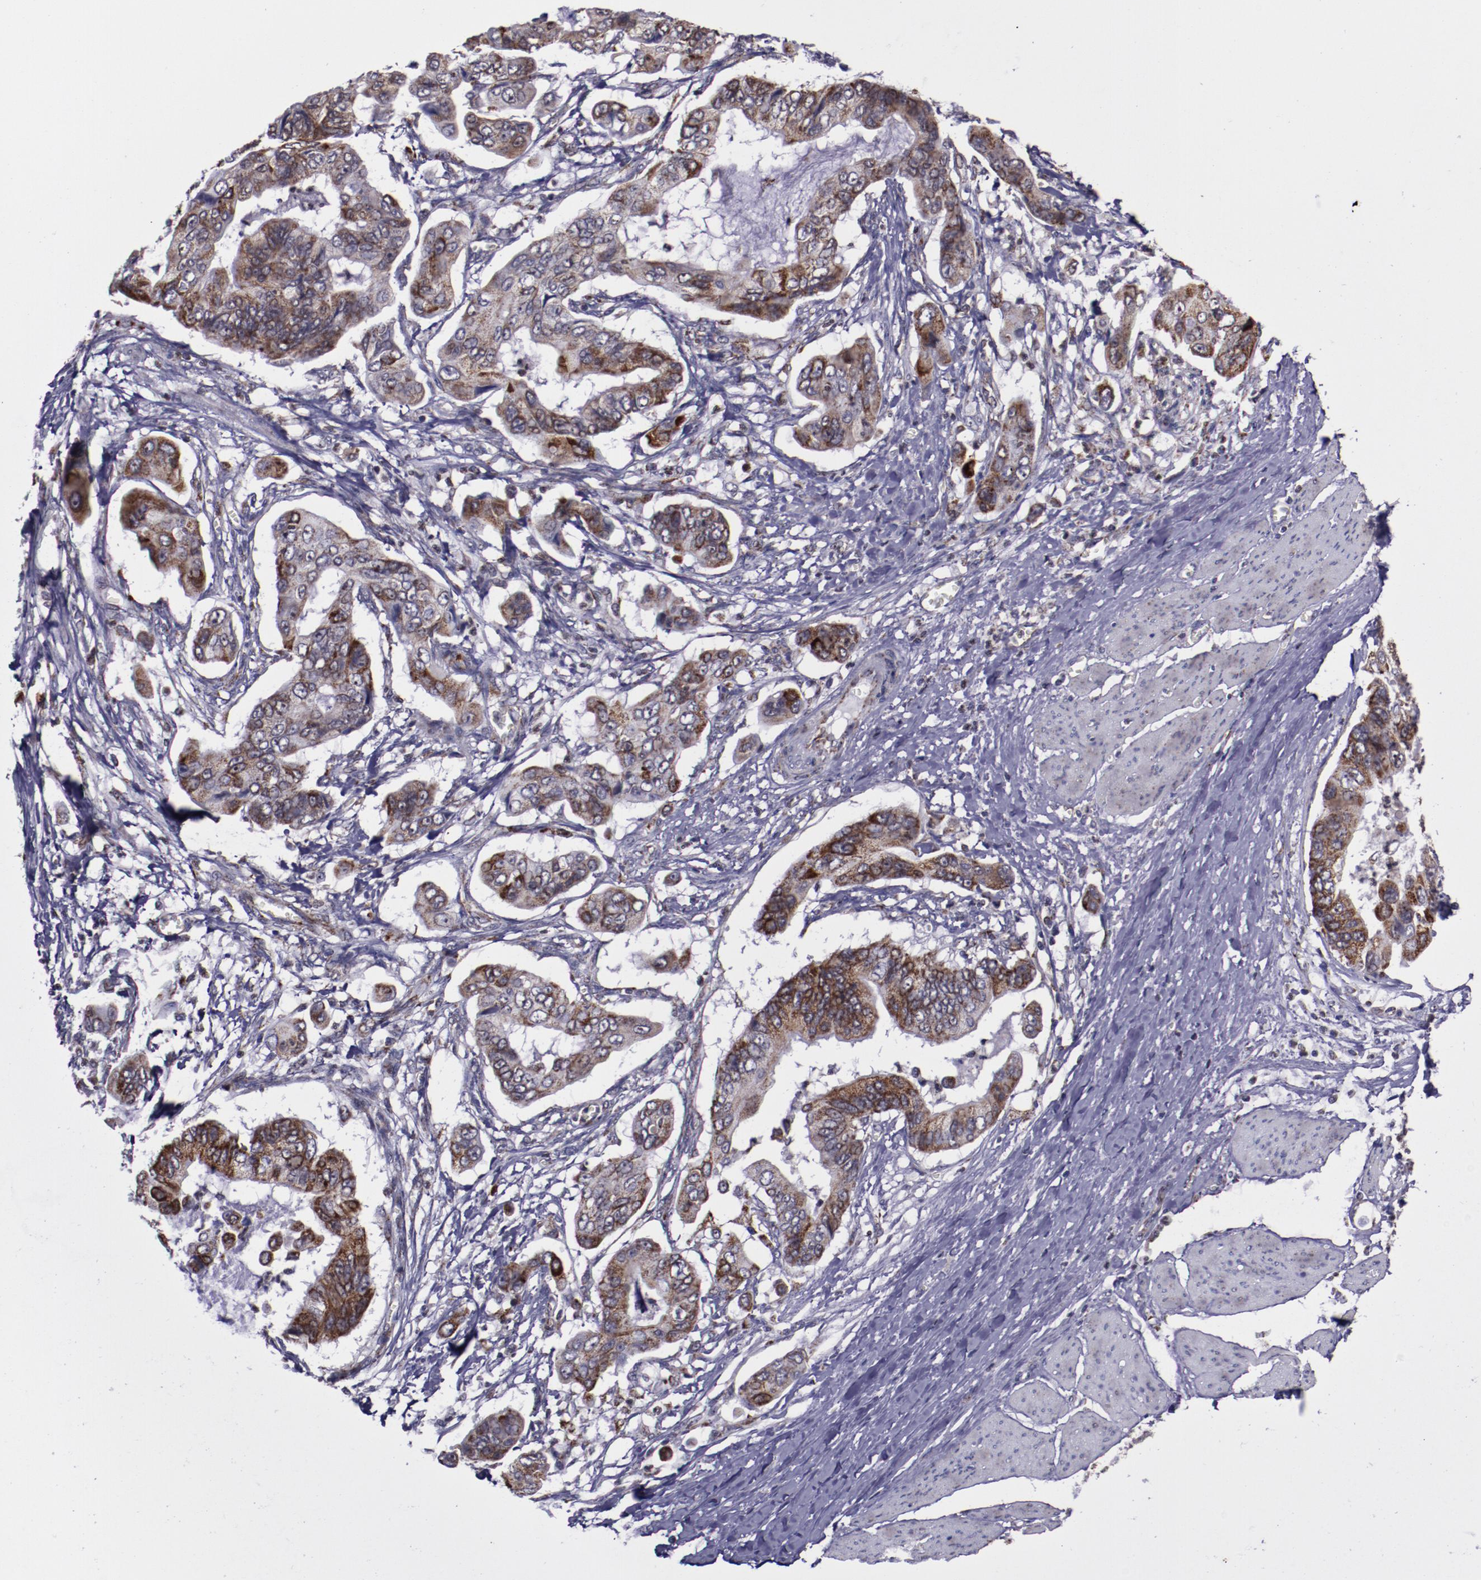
{"staining": {"intensity": "moderate", "quantity": ">75%", "location": "cytoplasmic/membranous"}, "tissue": "stomach cancer", "cell_type": "Tumor cells", "image_type": "cancer", "snomed": [{"axis": "morphology", "description": "Adenocarcinoma, NOS"}, {"axis": "topography", "description": "Stomach, upper"}], "caption": "Tumor cells demonstrate medium levels of moderate cytoplasmic/membranous positivity in about >75% of cells in stomach cancer (adenocarcinoma). The staining was performed using DAB, with brown indicating positive protein expression. Nuclei are stained blue with hematoxylin.", "gene": "LONP1", "patient": {"sex": "male", "age": 80}}